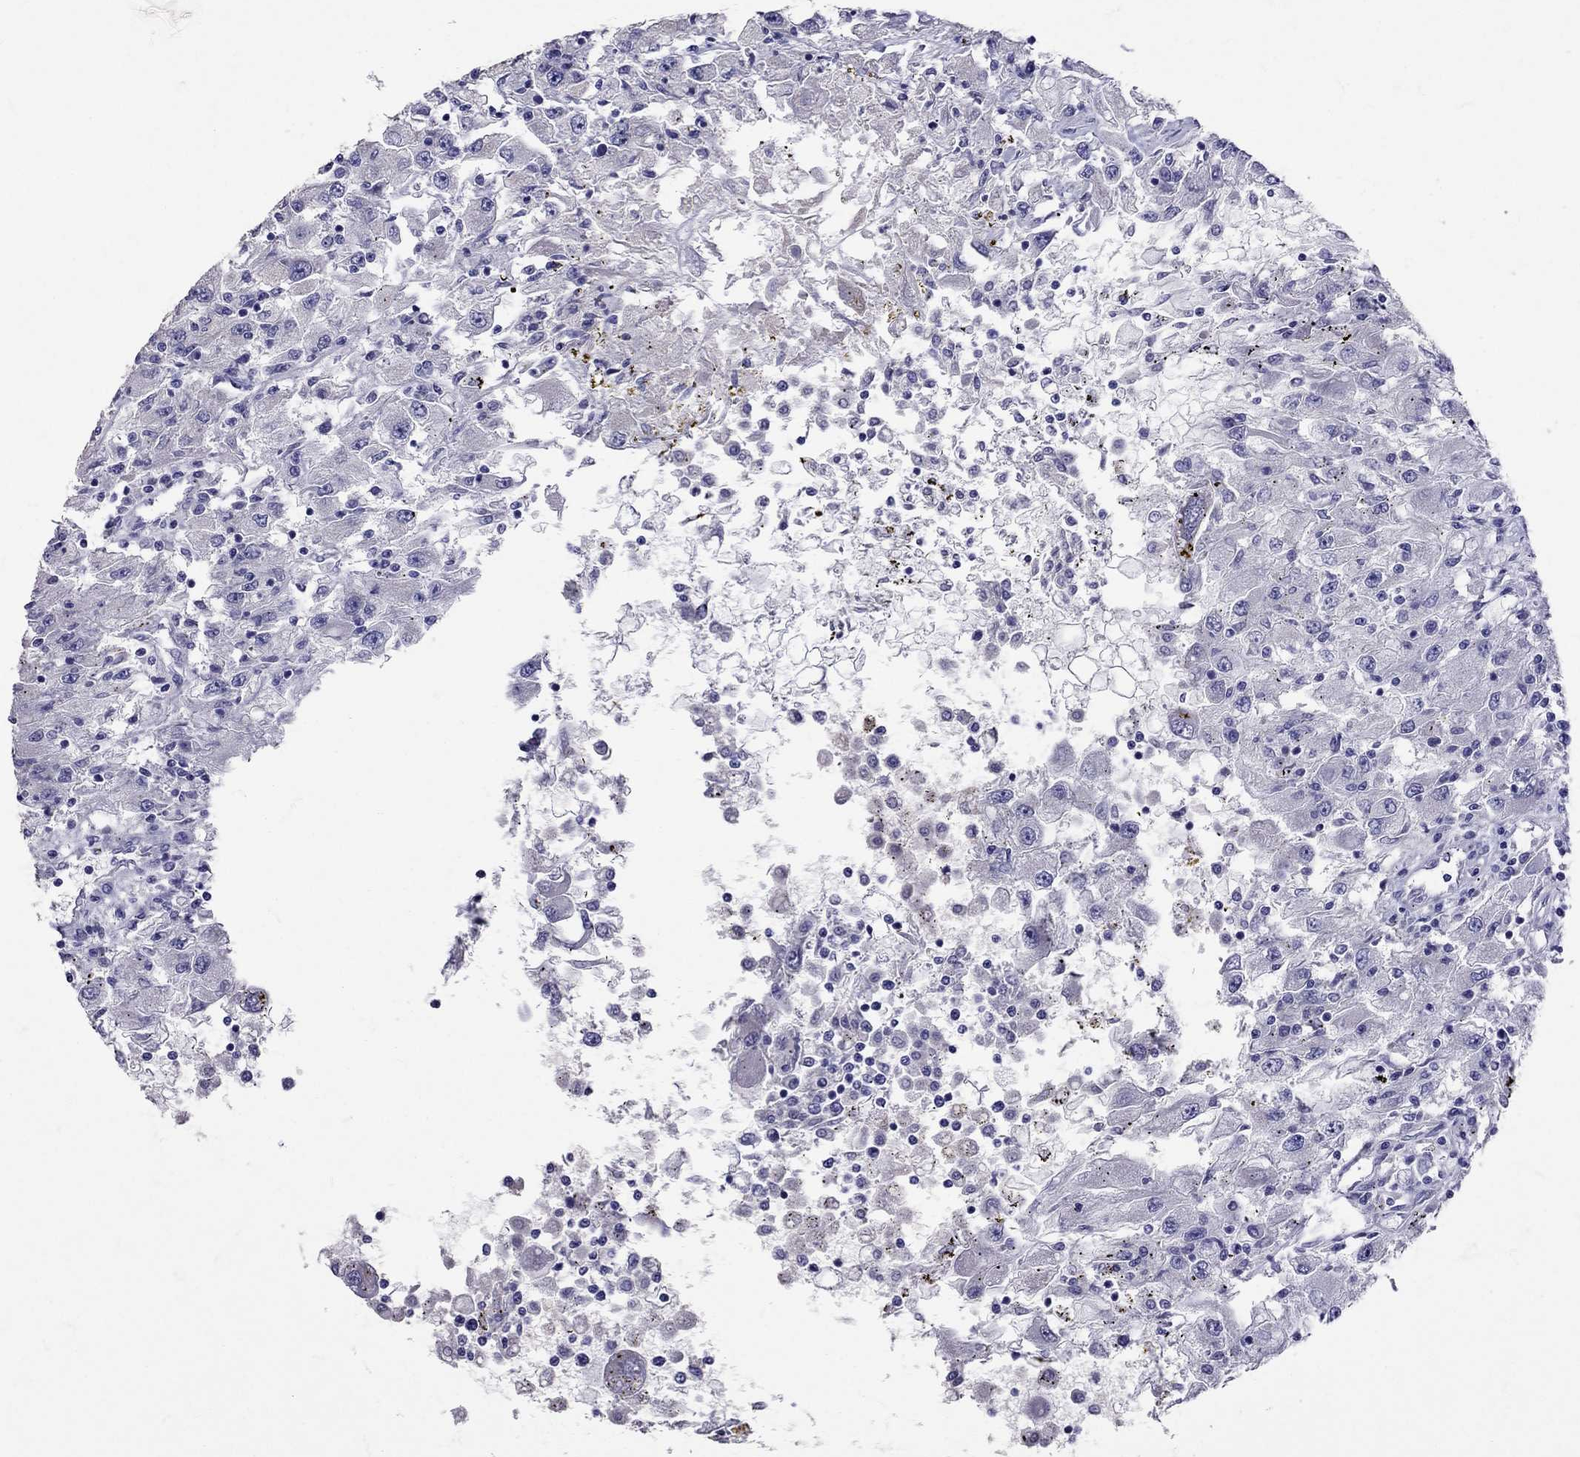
{"staining": {"intensity": "negative", "quantity": "none", "location": "none"}, "tissue": "renal cancer", "cell_type": "Tumor cells", "image_type": "cancer", "snomed": [{"axis": "morphology", "description": "Adenocarcinoma, NOS"}, {"axis": "topography", "description": "Kidney"}], "caption": "The image shows no significant staining in tumor cells of adenocarcinoma (renal).", "gene": "TBR1", "patient": {"sex": "female", "age": 67}}